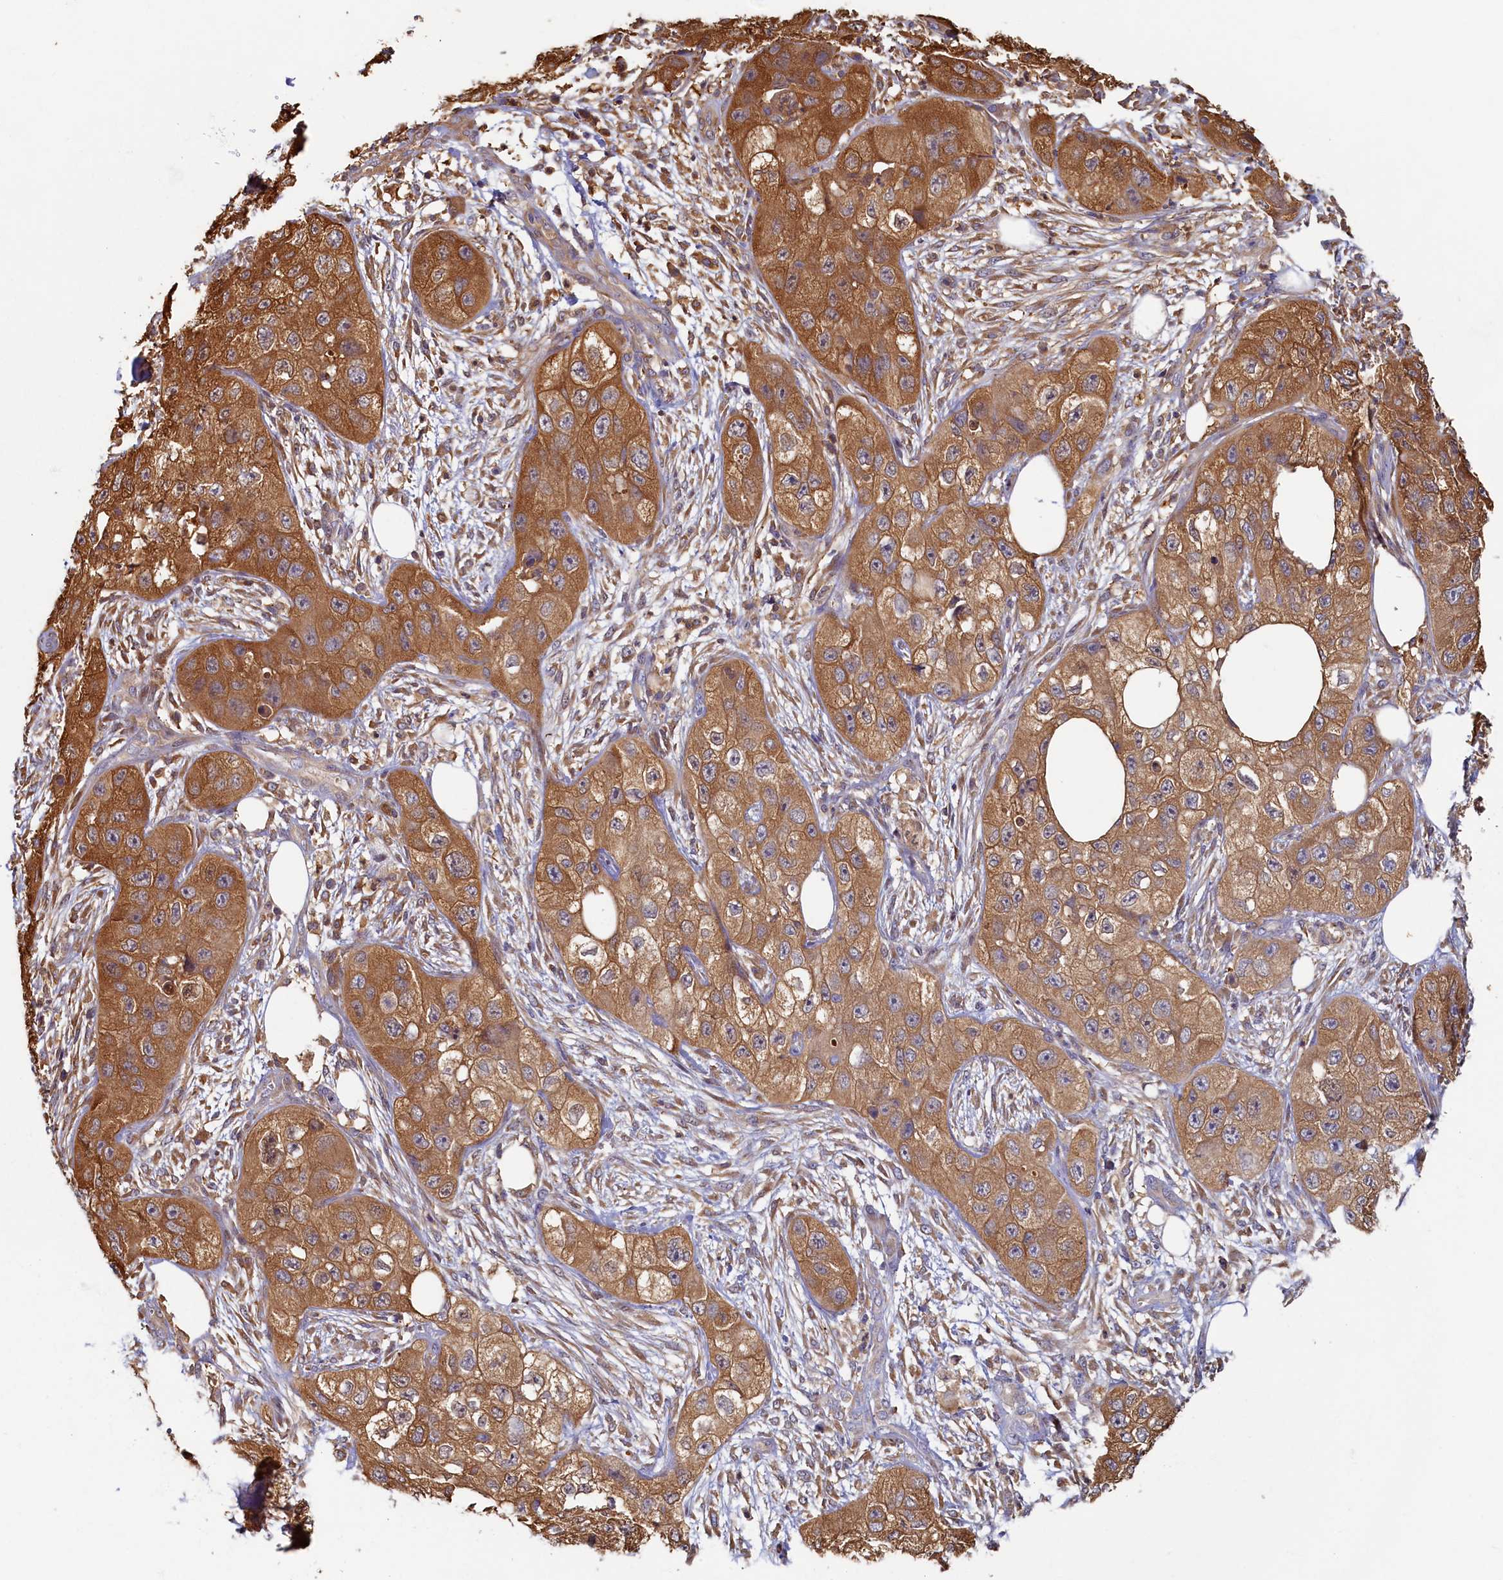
{"staining": {"intensity": "moderate", "quantity": ">75%", "location": "cytoplasmic/membranous"}, "tissue": "skin cancer", "cell_type": "Tumor cells", "image_type": "cancer", "snomed": [{"axis": "morphology", "description": "Squamous cell carcinoma, NOS"}, {"axis": "topography", "description": "Skin"}, {"axis": "topography", "description": "Subcutis"}], "caption": "There is medium levels of moderate cytoplasmic/membranous expression in tumor cells of skin cancer, as demonstrated by immunohistochemical staining (brown color).", "gene": "TIMM8B", "patient": {"sex": "male", "age": 73}}